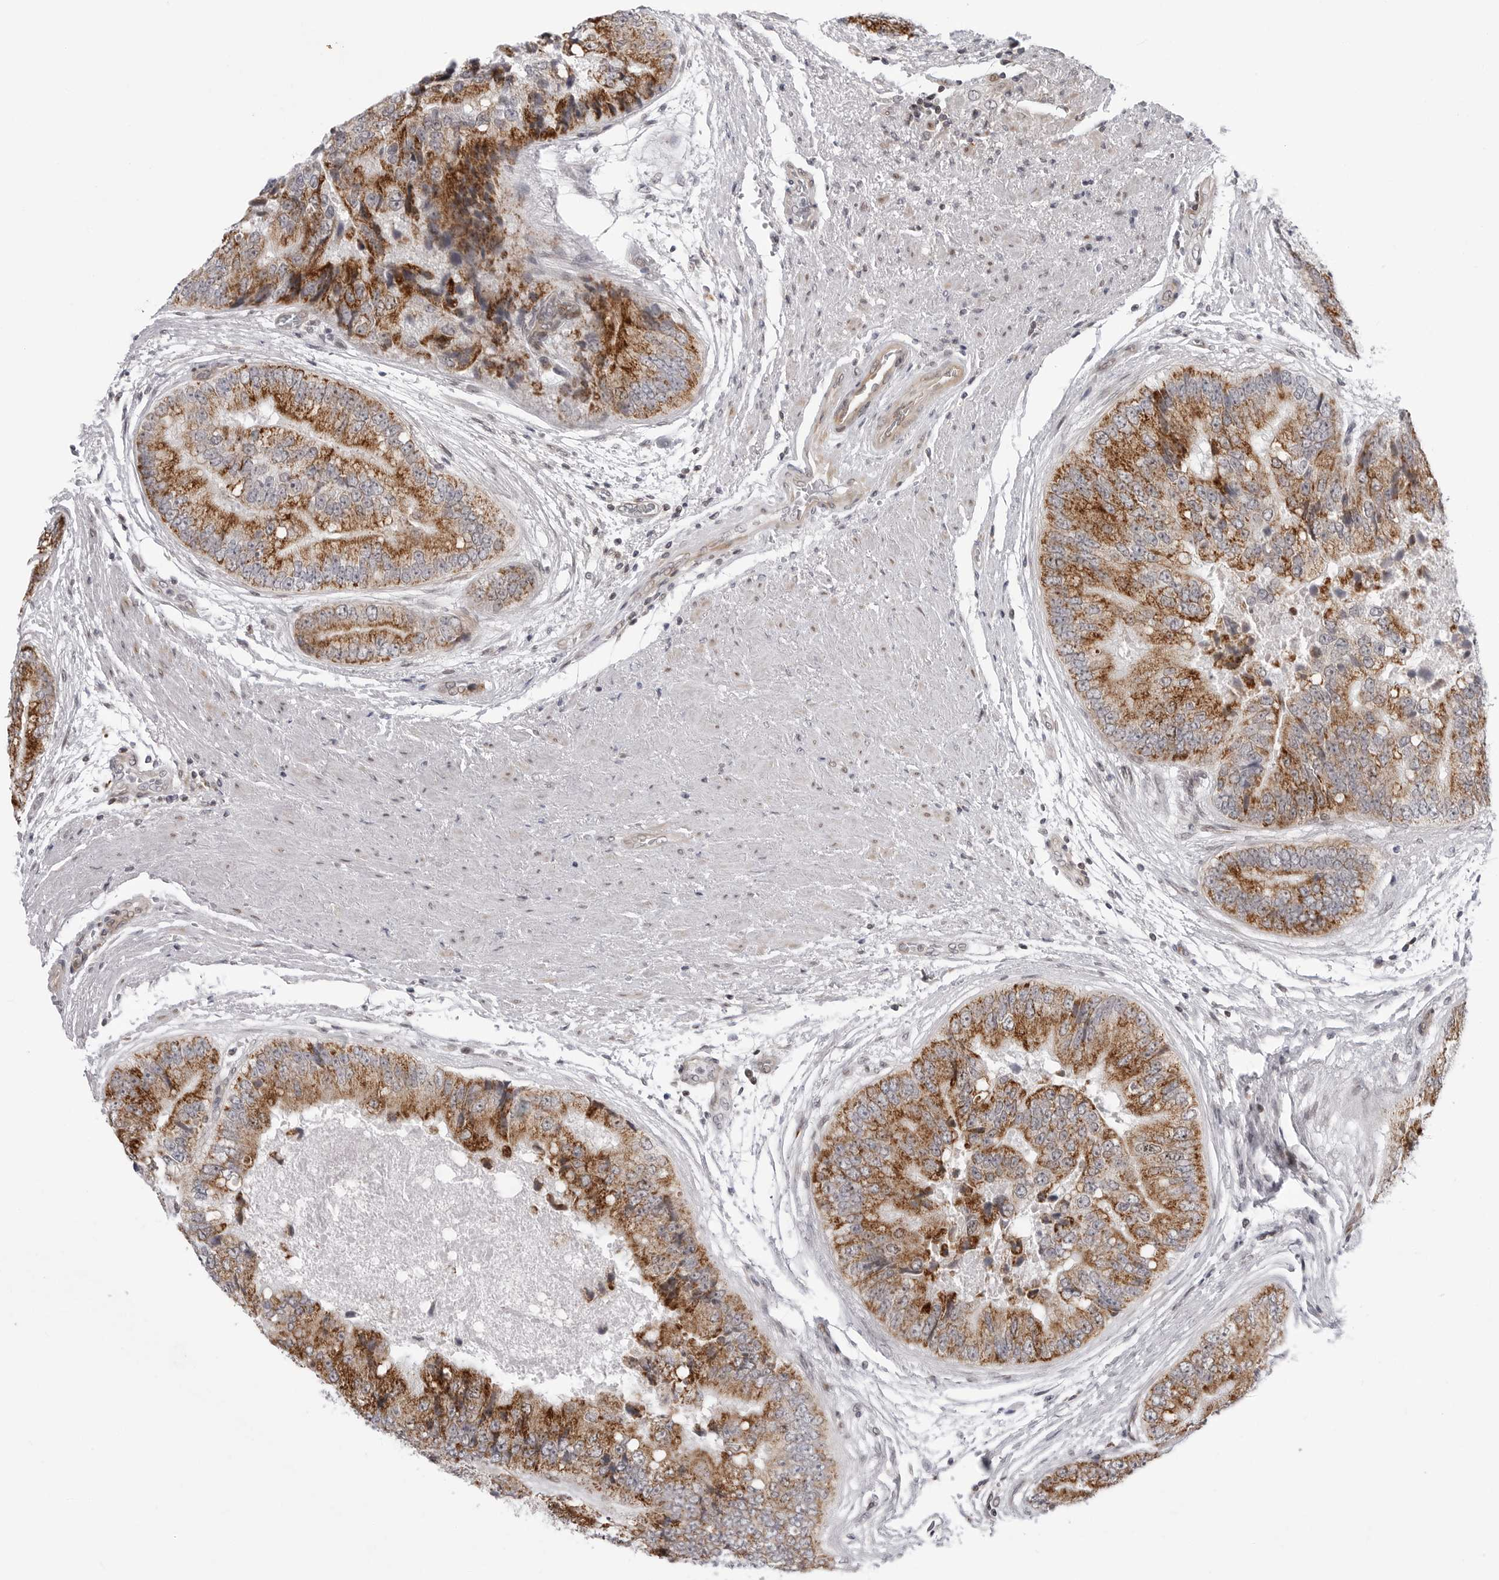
{"staining": {"intensity": "strong", "quantity": ">75%", "location": "cytoplasmic/membranous"}, "tissue": "prostate cancer", "cell_type": "Tumor cells", "image_type": "cancer", "snomed": [{"axis": "morphology", "description": "Adenocarcinoma, High grade"}, {"axis": "topography", "description": "Prostate"}], "caption": "DAB (3,3'-diaminobenzidine) immunohistochemical staining of human prostate adenocarcinoma (high-grade) demonstrates strong cytoplasmic/membranous protein staining in approximately >75% of tumor cells. (DAB = brown stain, brightfield microscopy at high magnification).", "gene": "FAM135B", "patient": {"sex": "male", "age": 70}}